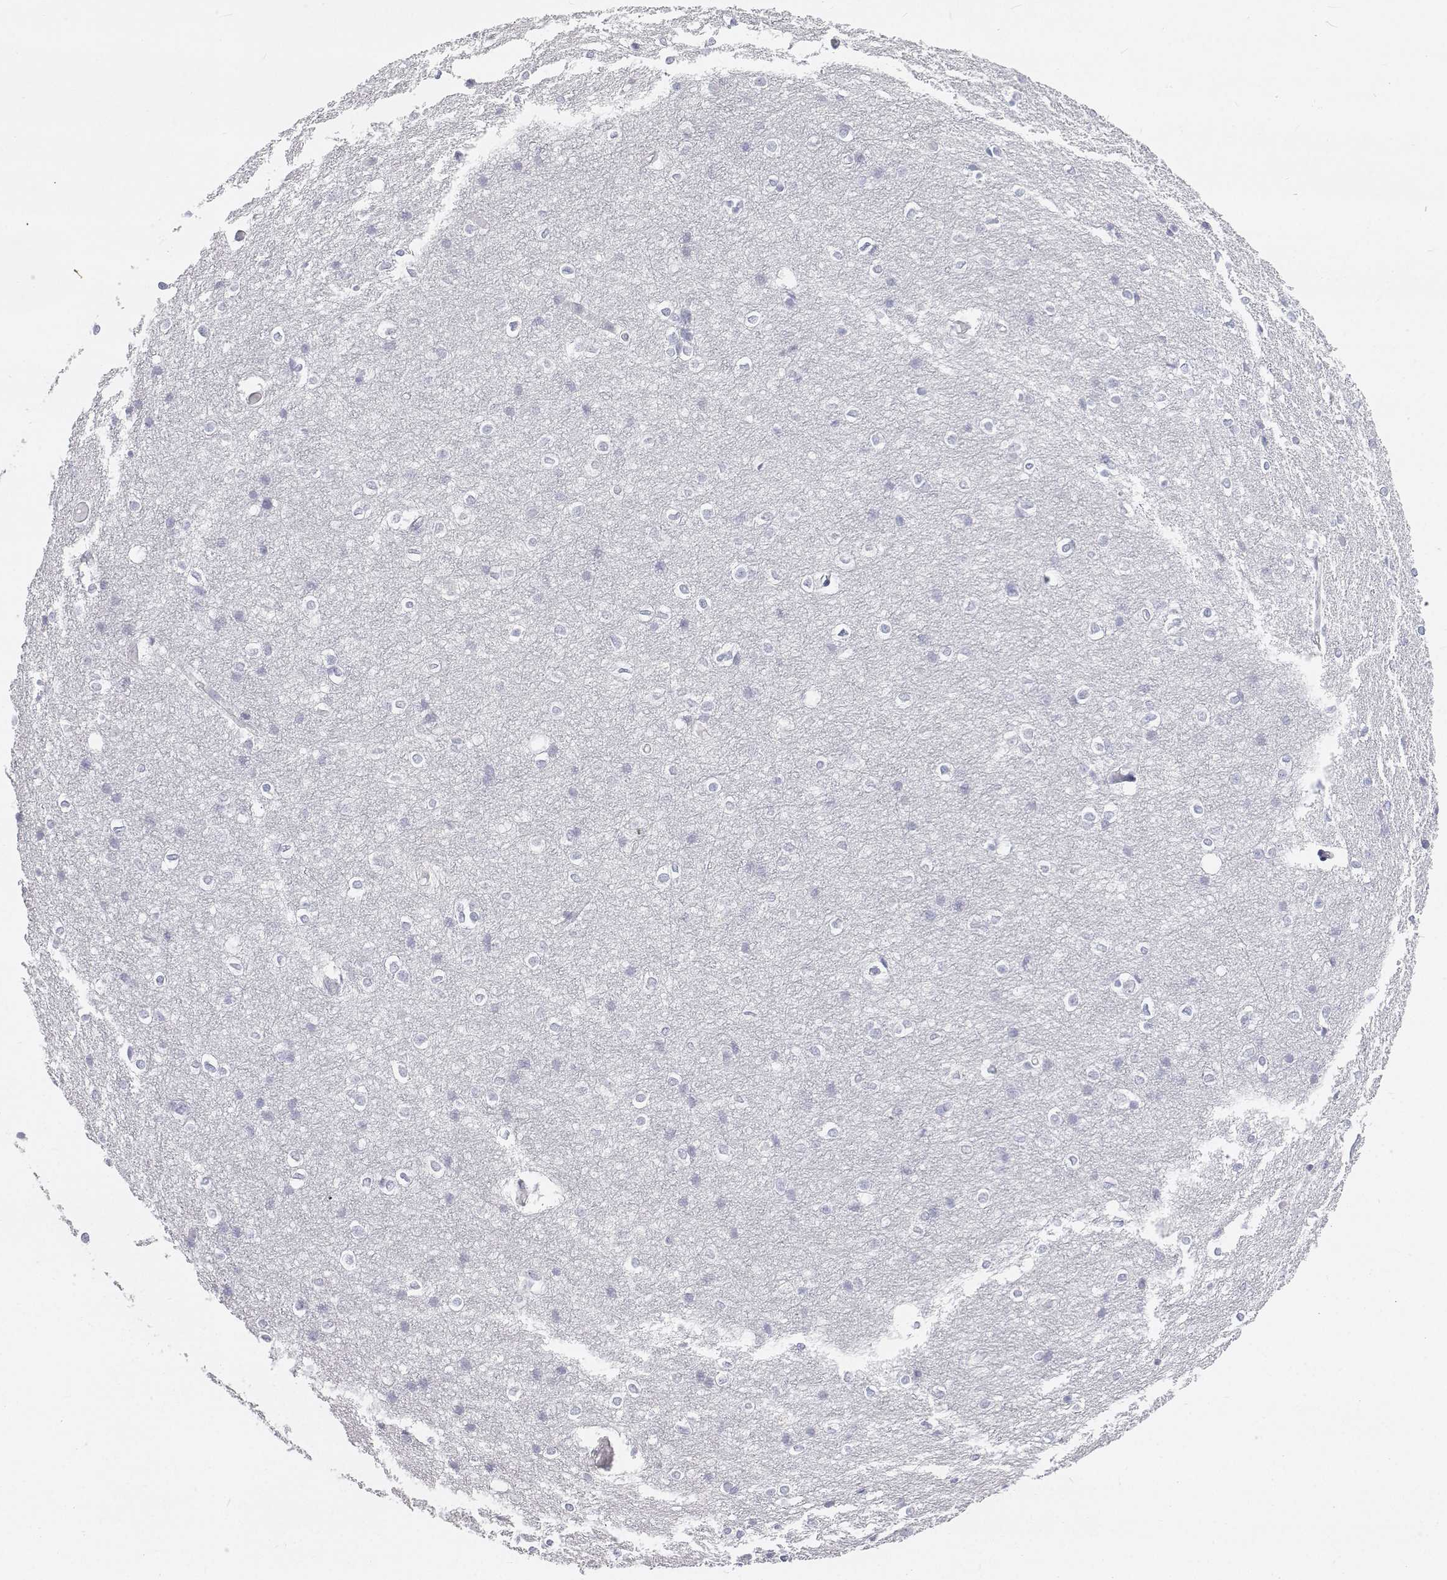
{"staining": {"intensity": "negative", "quantity": "none", "location": "none"}, "tissue": "cerebral cortex", "cell_type": "Endothelial cells", "image_type": "normal", "snomed": [{"axis": "morphology", "description": "Normal tissue, NOS"}, {"axis": "topography", "description": "Cerebral cortex"}], "caption": "This micrograph is of normal cerebral cortex stained with IHC to label a protein in brown with the nuclei are counter-stained blue. There is no positivity in endothelial cells.", "gene": "NCR2", "patient": {"sex": "male", "age": 37}}